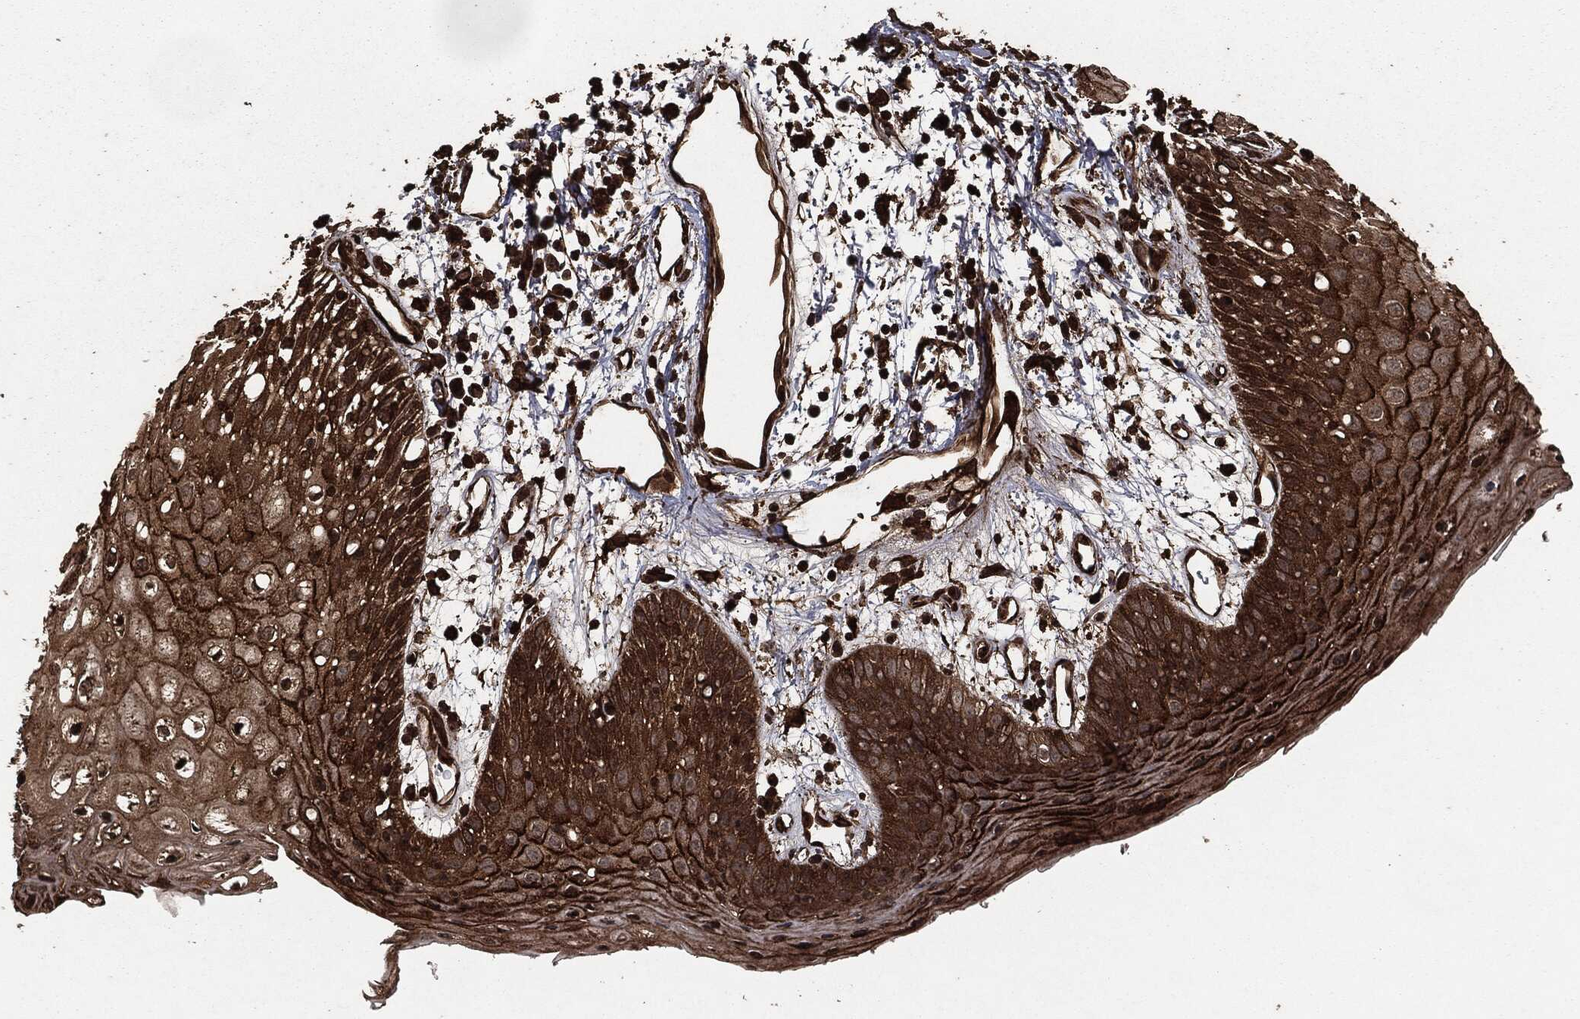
{"staining": {"intensity": "strong", "quantity": "25%-75%", "location": "cytoplasmic/membranous,nuclear"}, "tissue": "oral mucosa", "cell_type": "Squamous epithelial cells", "image_type": "normal", "snomed": [{"axis": "morphology", "description": "Normal tissue, NOS"}, {"axis": "morphology", "description": "Squamous cell carcinoma, NOS"}, {"axis": "topography", "description": "Skeletal muscle"}, {"axis": "topography", "description": "Oral tissue"}, {"axis": "topography", "description": "Head-Neck"}], "caption": "Immunohistochemistry (IHC) staining of normal oral mucosa, which reveals high levels of strong cytoplasmic/membranous,nuclear positivity in about 25%-75% of squamous epithelial cells indicating strong cytoplasmic/membranous,nuclear protein staining. The staining was performed using DAB (brown) for protein detection and nuclei were counterstained in hematoxylin (blue).", "gene": "HRAS", "patient": {"sex": "female", "age": 84}}